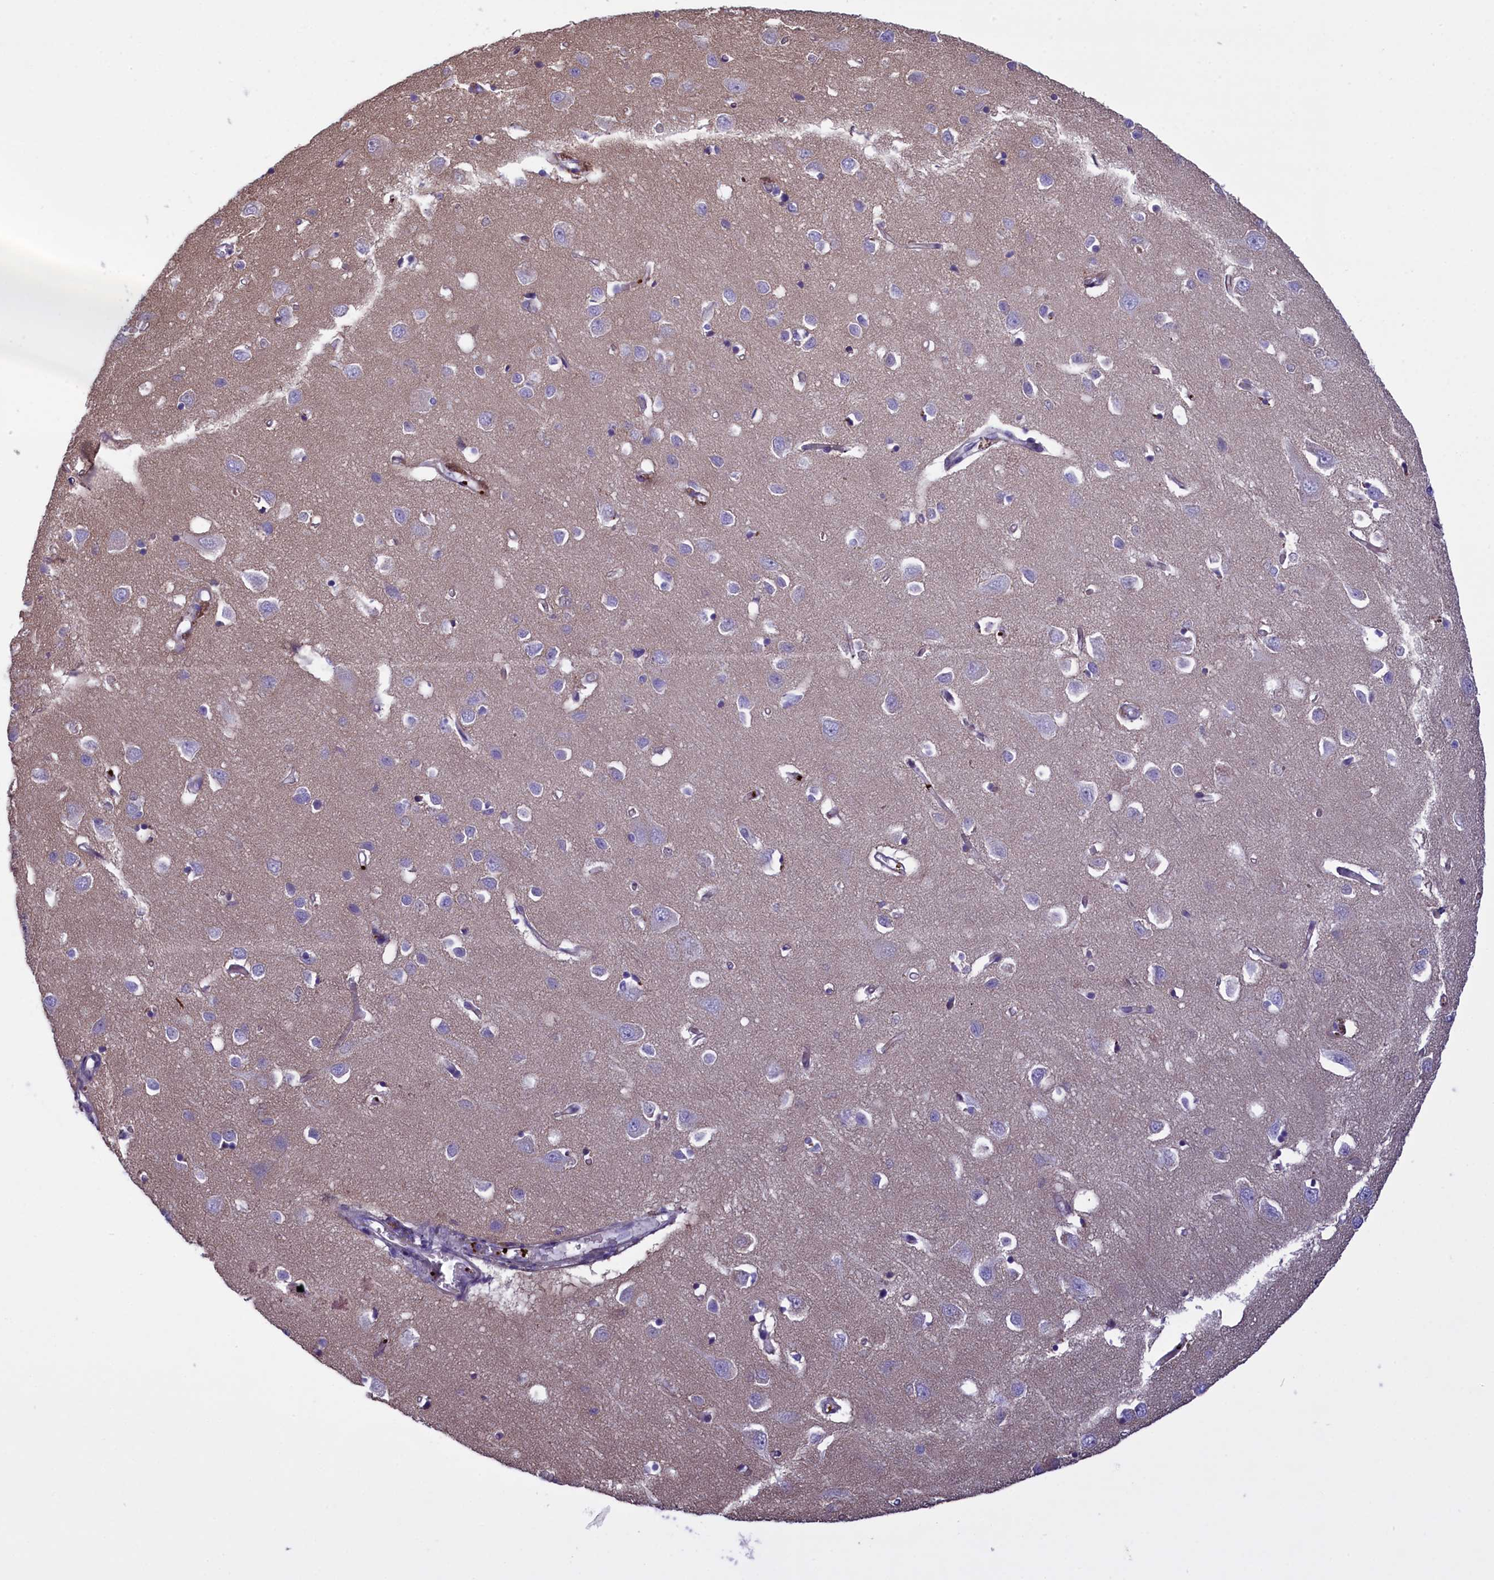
{"staining": {"intensity": "negative", "quantity": "none", "location": "none"}, "tissue": "cerebral cortex", "cell_type": "Endothelial cells", "image_type": "normal", "snomed": [{"axis": "morphology", "description": "Normal tissue, NOS"}, {"axis": "topography", "description": "Cerebral cortex"}], "caption": "DAB (3,3'-diaminobenzidine) immunohistochemical staining of normal cerebral cortex displays no significant positivity in endothelial cells. (DAB (3,3'-diaminobenzidine) immunohistochemistry with hematoxylin counter stain).", "gene": "HEATR3", "patient": {"sex": "female", "age": 64}}